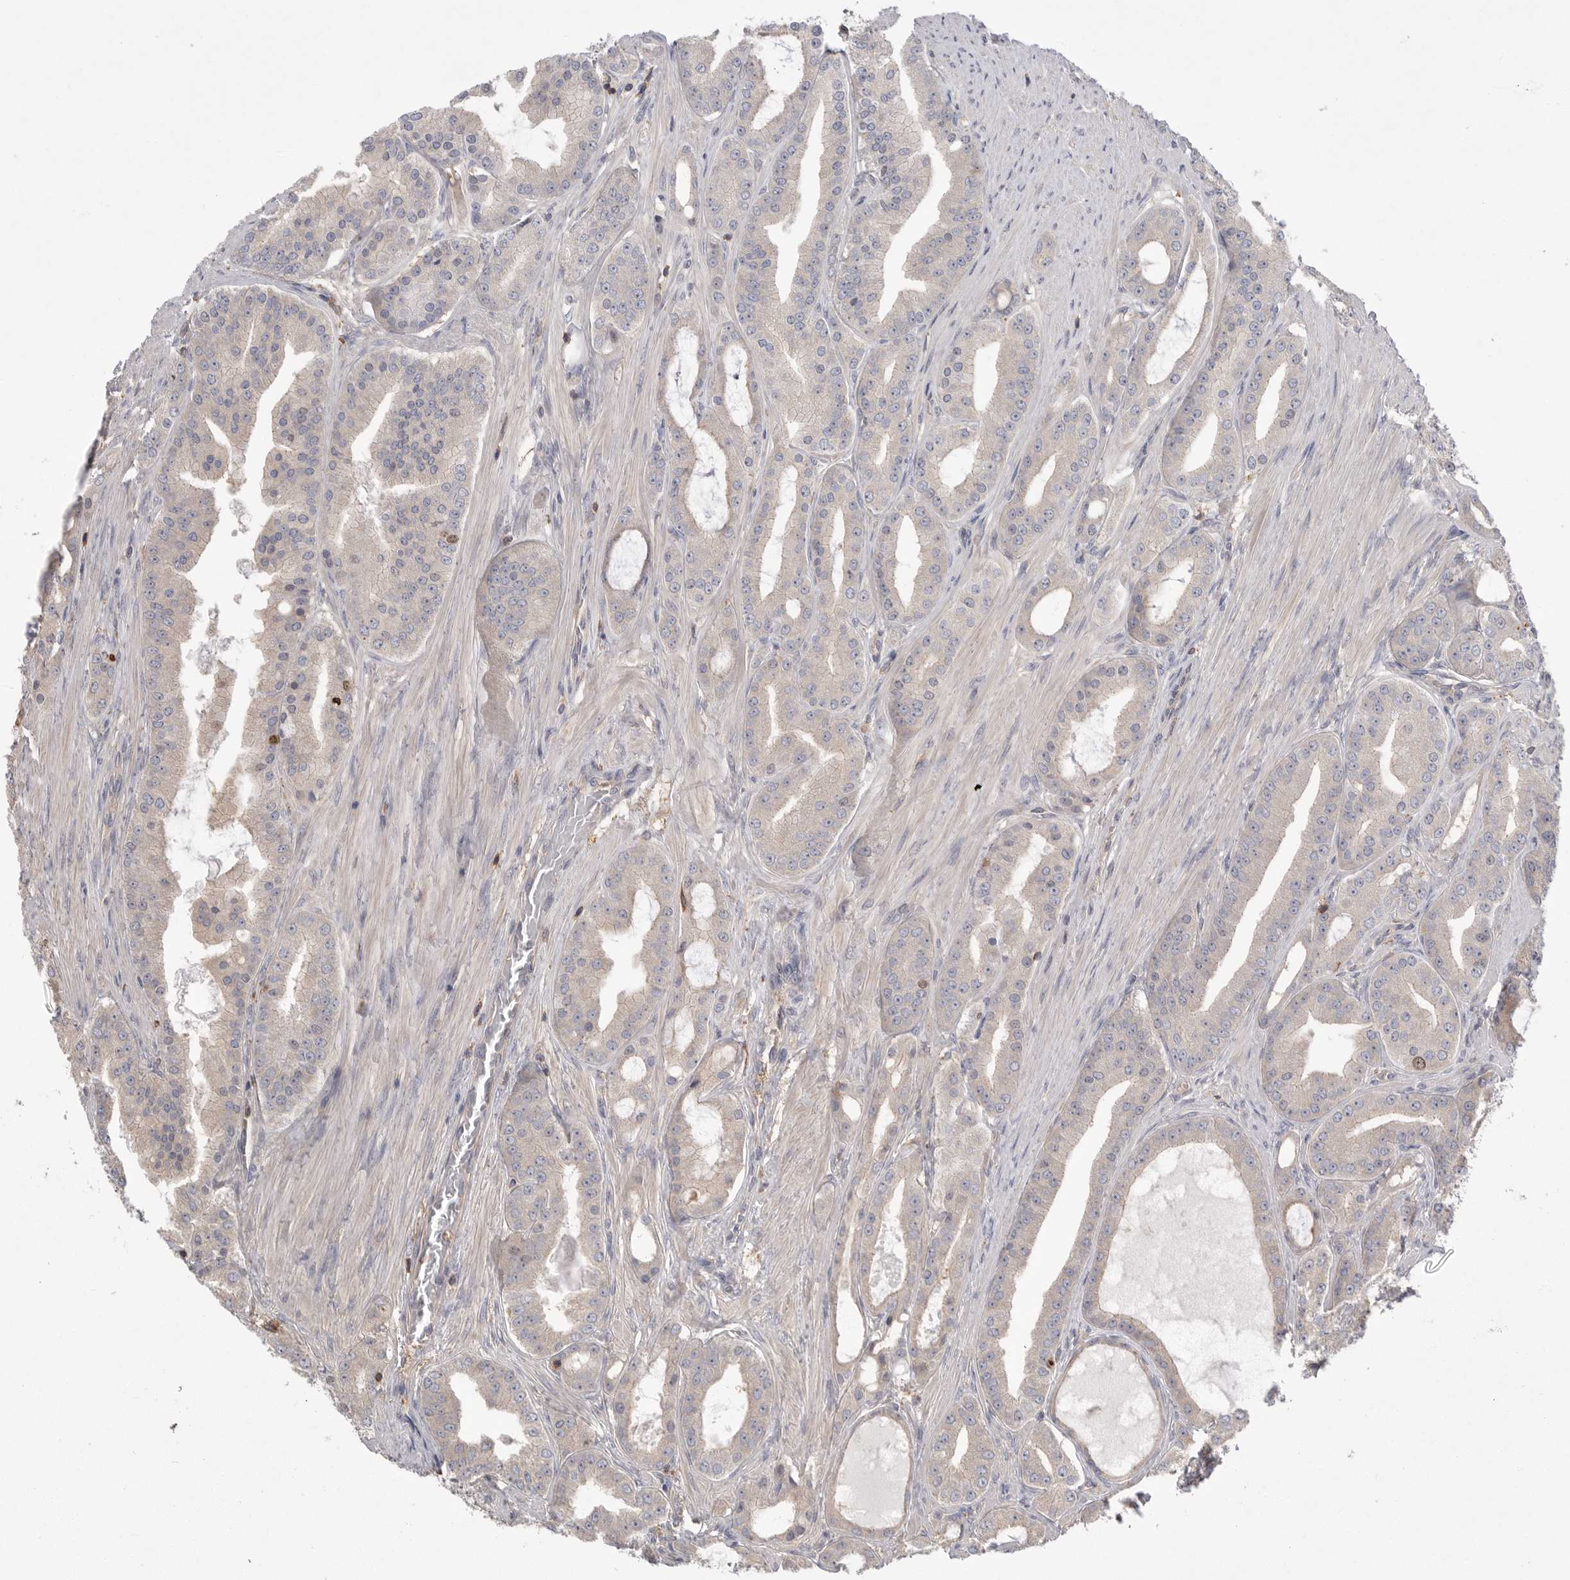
{"staining": {"intensity": "moderate", "quantity": "<25%", "location": "nuclear"}, "tissue": "prostate cancer", "cell_type": "Tumor cells", "image_type": "cancer", "snomed": [{"axis": "morphology", "description": "Adenocarcinoma, High grade"}, {"axis": "topography", "description": "Prostate"}], "caption": "DAB (3,3'-diaminobenzidine) immunohistochemical staining of prostate cancer demonstrates moderate nuclear protein positivity in about <25% of tumor cells.", "gene": "TOP2A", "patient": {"sex": "male", "age": 60}}